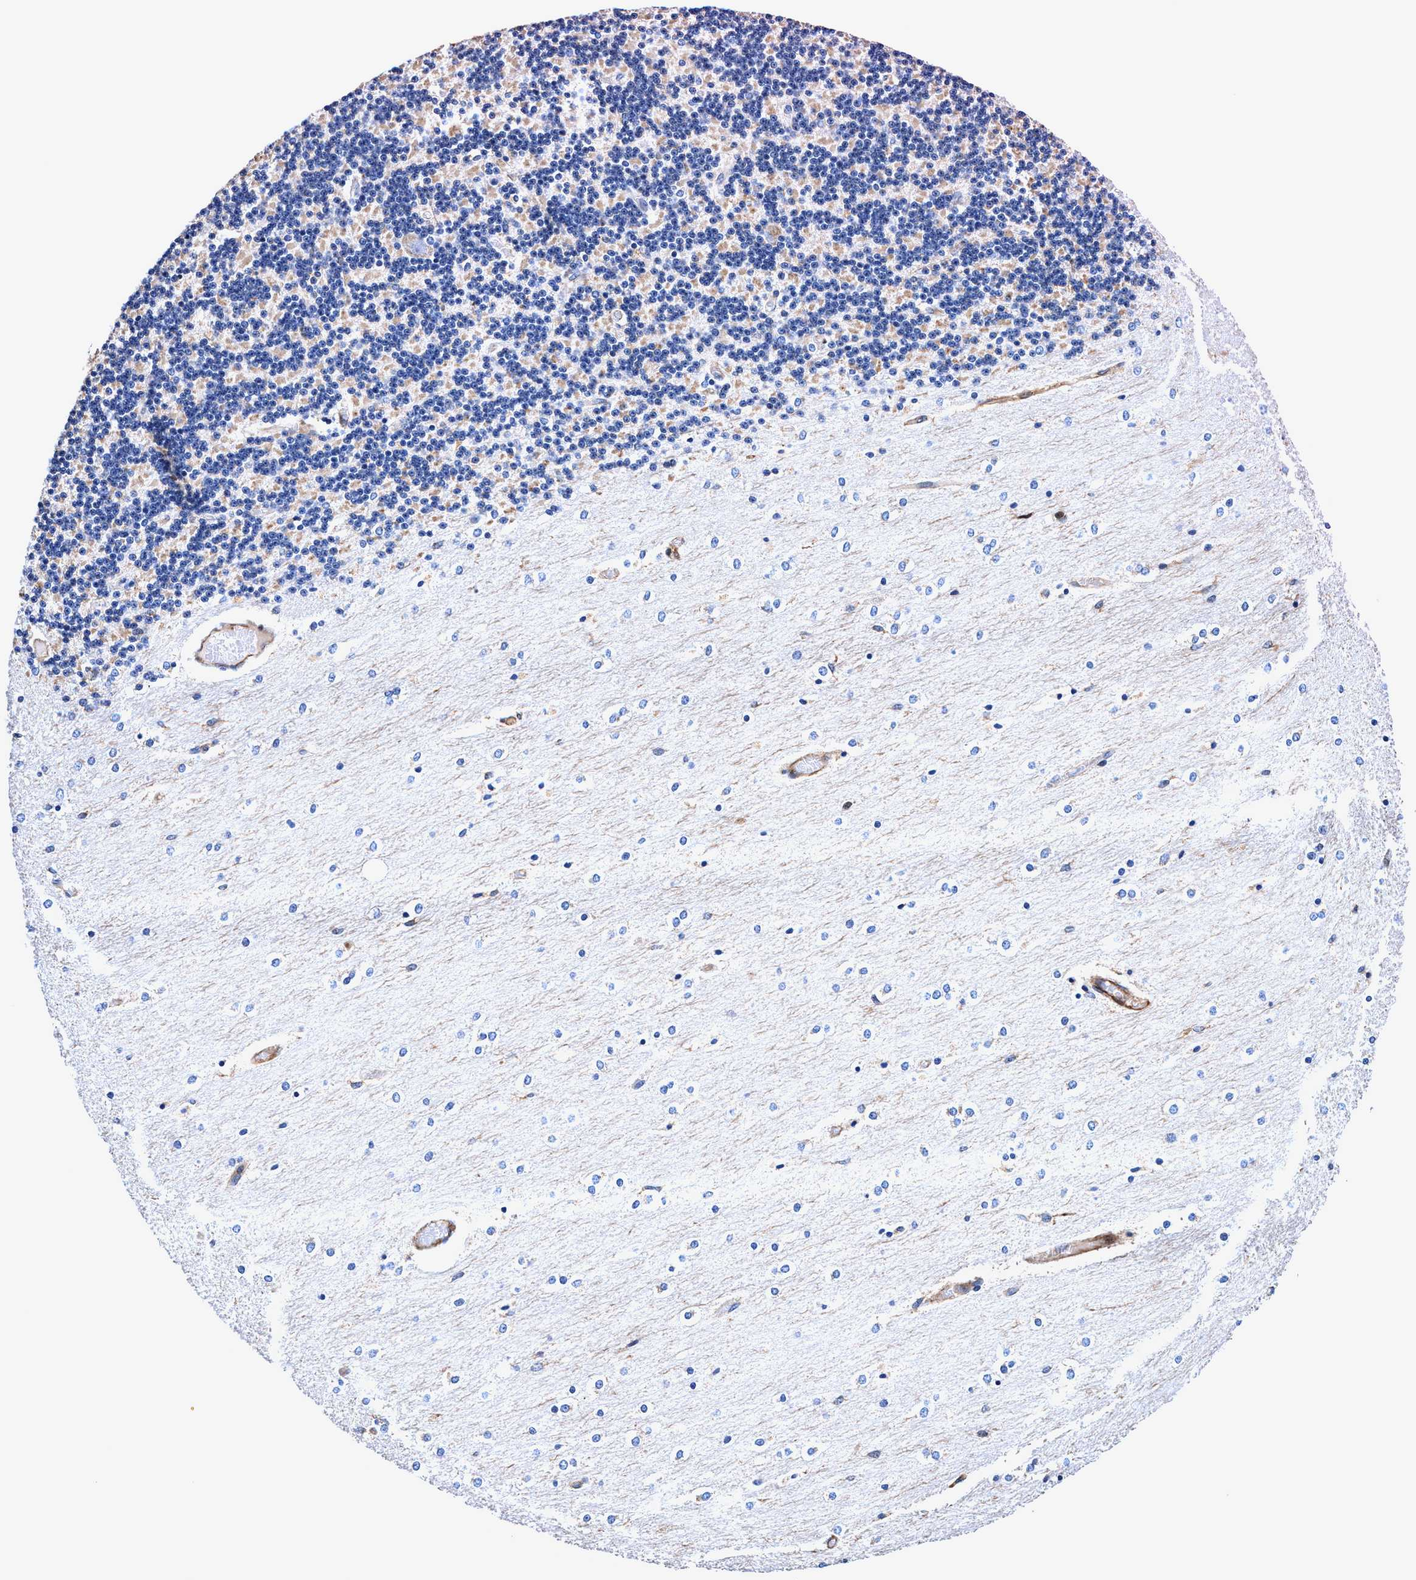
{"staining": {"intensity": "negative", "quantity": "none", "location": "none"}, "tissue": "cerebellum", "cell_type": "Cells in granular layer", "image_type": "normal", "snomed": [{"axis": "morphology", "description": "Normal tissue, NOS"}, {"axis": "topography", "description": "Cerebellum"}], "caption": "High power microscopy micrograph of an immunohistochemistry image of normal cerebellum, revealing no significant expression in cells in granular layer.", "gene": "UBALD2", "patient": {"sex": "female", "age": 54}}